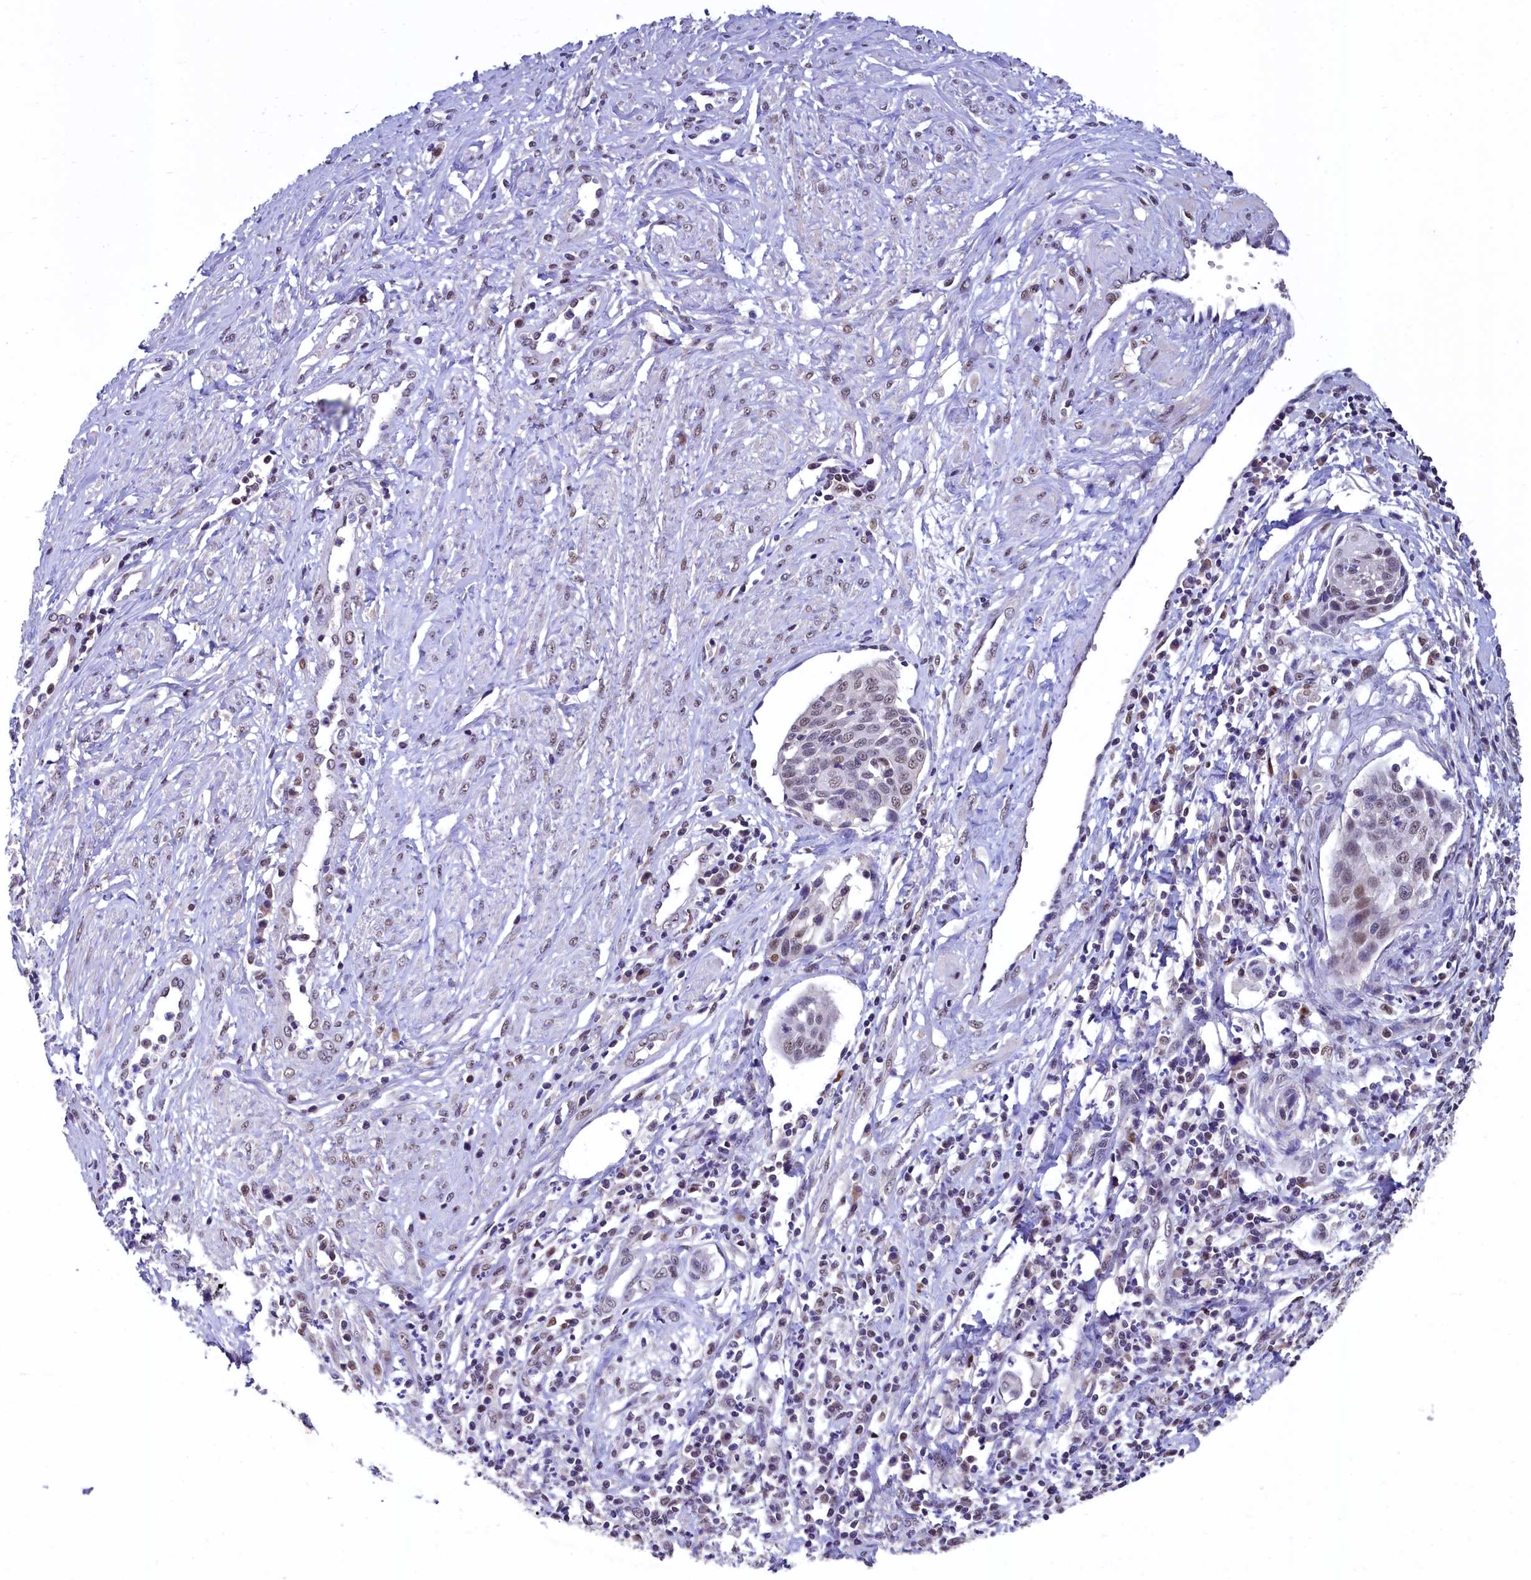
{"staining": {"intensity": "negative", "quantity": "none", "location": "none"}, "tissue": "cervical cancer", "cell_type": "Tumor cells", "image_type": "cancer", "snomed": [{"axis": "morphology", "description": "Squamous cell carcinoma, NOS"}, {"axis": "topography", "description": "Cervix"}], "caption": "Human cervical cancer (squamous cell carcinoma) stained for a protein using immunohistochemistry demonstrates no positivity in tumor cells.", "gene": "HECTD4", "patient": {"sex": "female", "age": 34}}